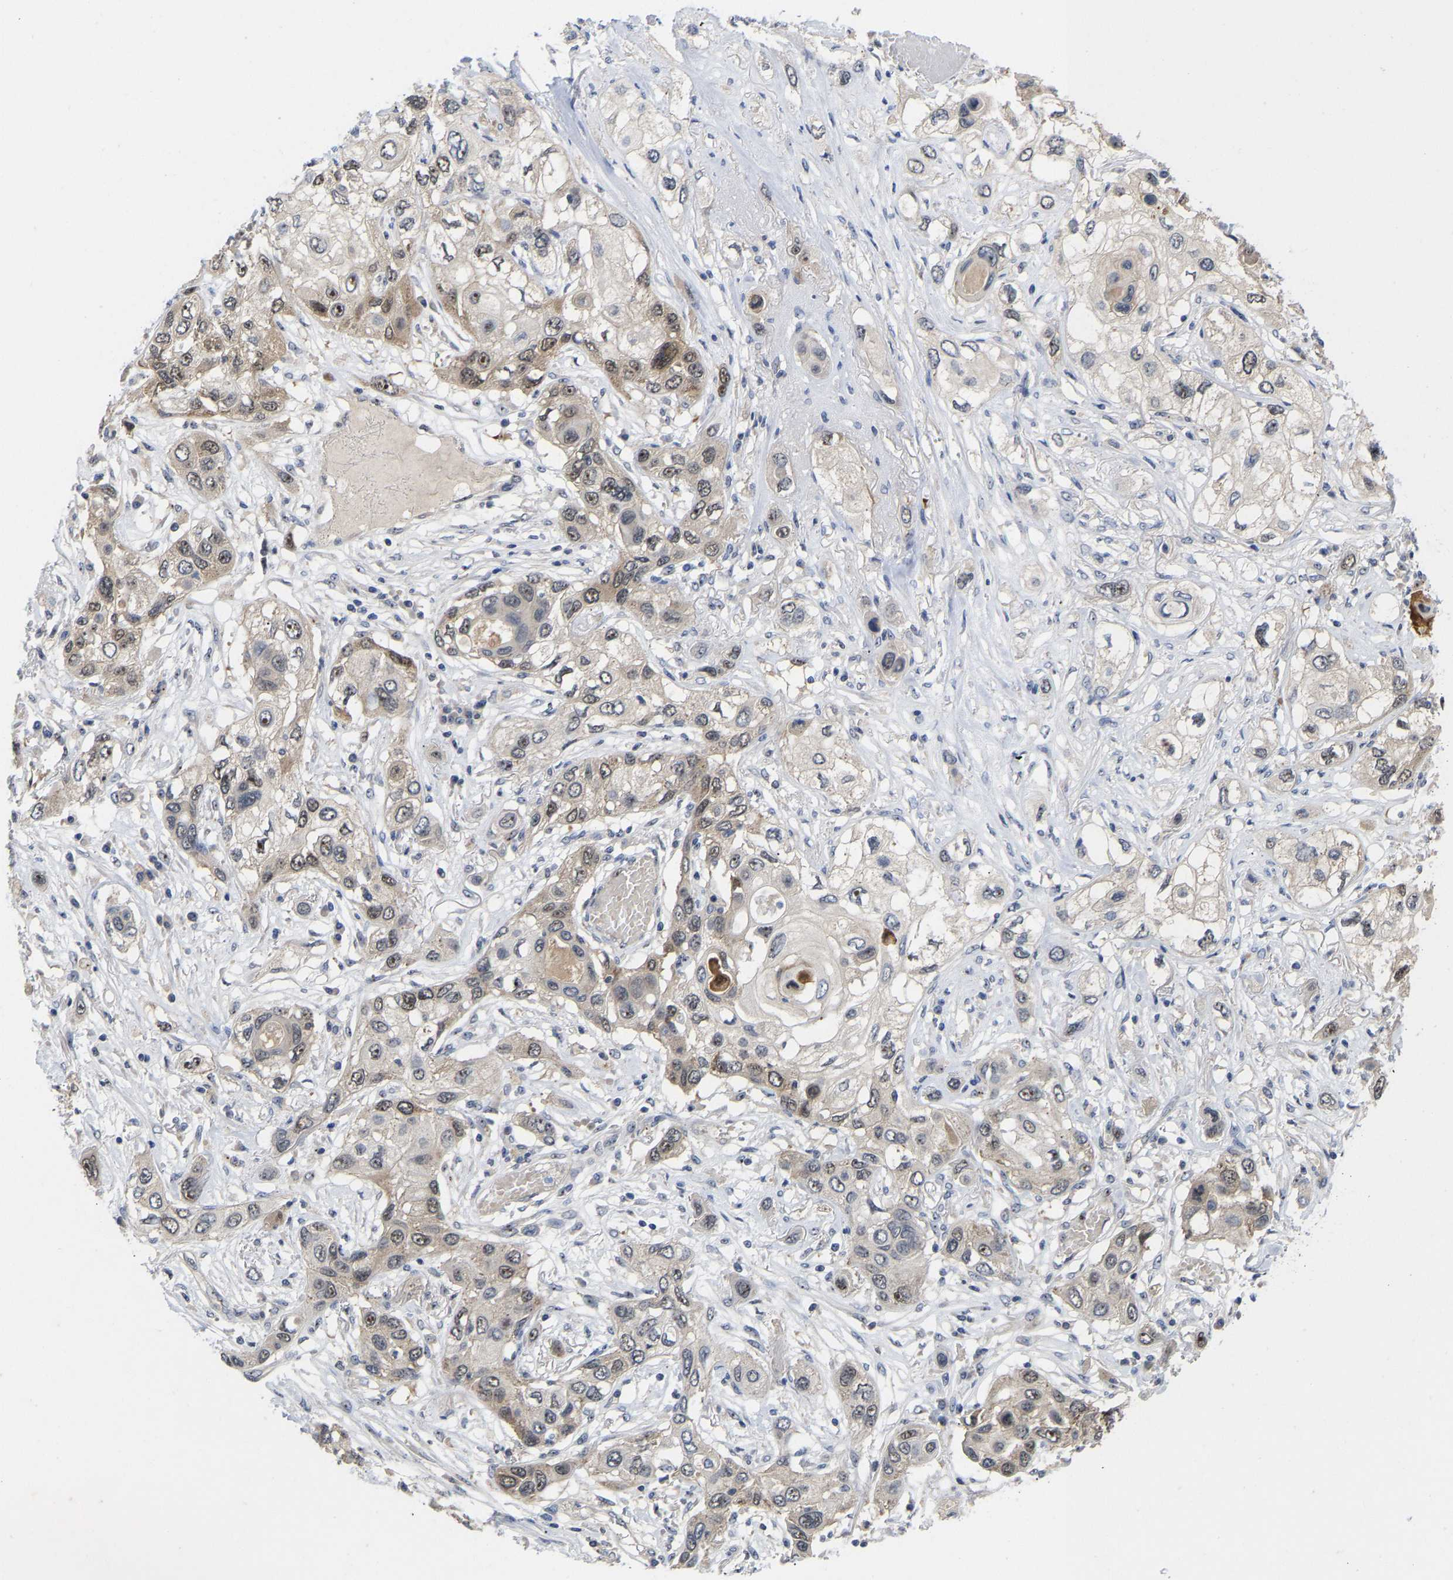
{"staining": {"intensity": "weak", "quantity": ">75%", "location": "cytoplasmic/membranous,nuclear"}, "tissue": "lung cancer", "cell_type": "Tumor cells", "image_type": "cancer", "snomed": [{"axis": "morphology", "description": "Squamous cell carcinoma, NOS"}, {"axis": "topography", "description": "Lung"}], "caption": "Lung squamous cell carcinoma stained with immunohistochemistry (IHC) exhibits weak cytoplasmic/membranous and nuclear expression in approximately >75% of tumor cells. Ihc stains the protein of interest in brown and the nuclei are stained blue.", "gene": "NLE1", "patient": {"sex": "male", "age": 71}}